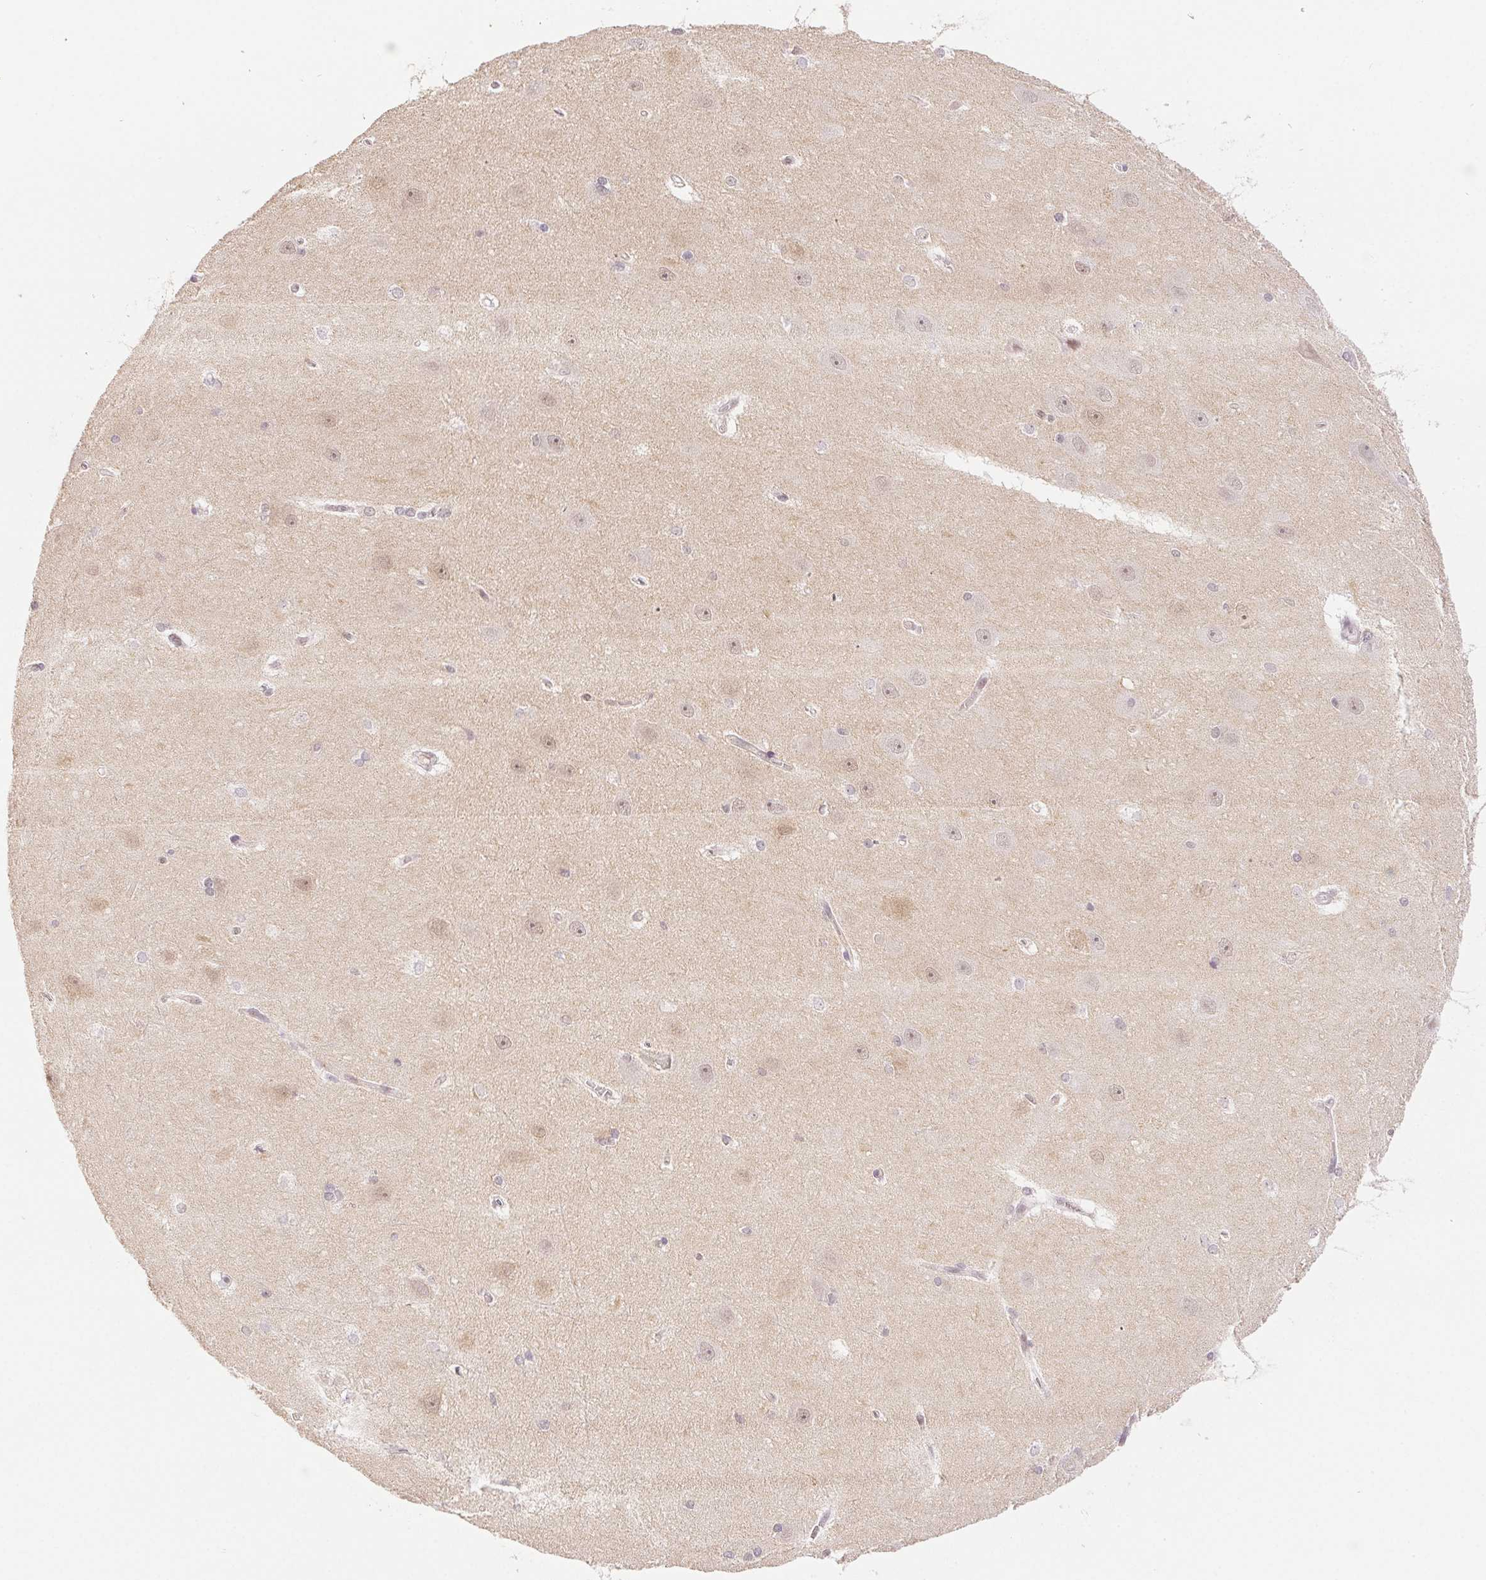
{"staining": {"intensity": "negative", "quantity": "none", "location": "none"}, "tissue": "hippocampus", "cell_type": "Glial cells", "image_type": "normal", "snomed": [{"axis": "morphology", "description": "Normal tissue, NOS"}, {"axis": "topography", "description": "Cerebral cortex"}, {"axis": "topography", "description": "Hippocampus"}], "caption": "Immunohistochemical staining of benign human hippocampus exhibits no significant positivity in glial cells. (DAB (3,3'-diaminobenzidine) immunohistochemistry (IHC) visualized using brightfield microscopy, high magnification).", "gene": "PRPF18", "patient": {"sex": "female", "age": 19}}